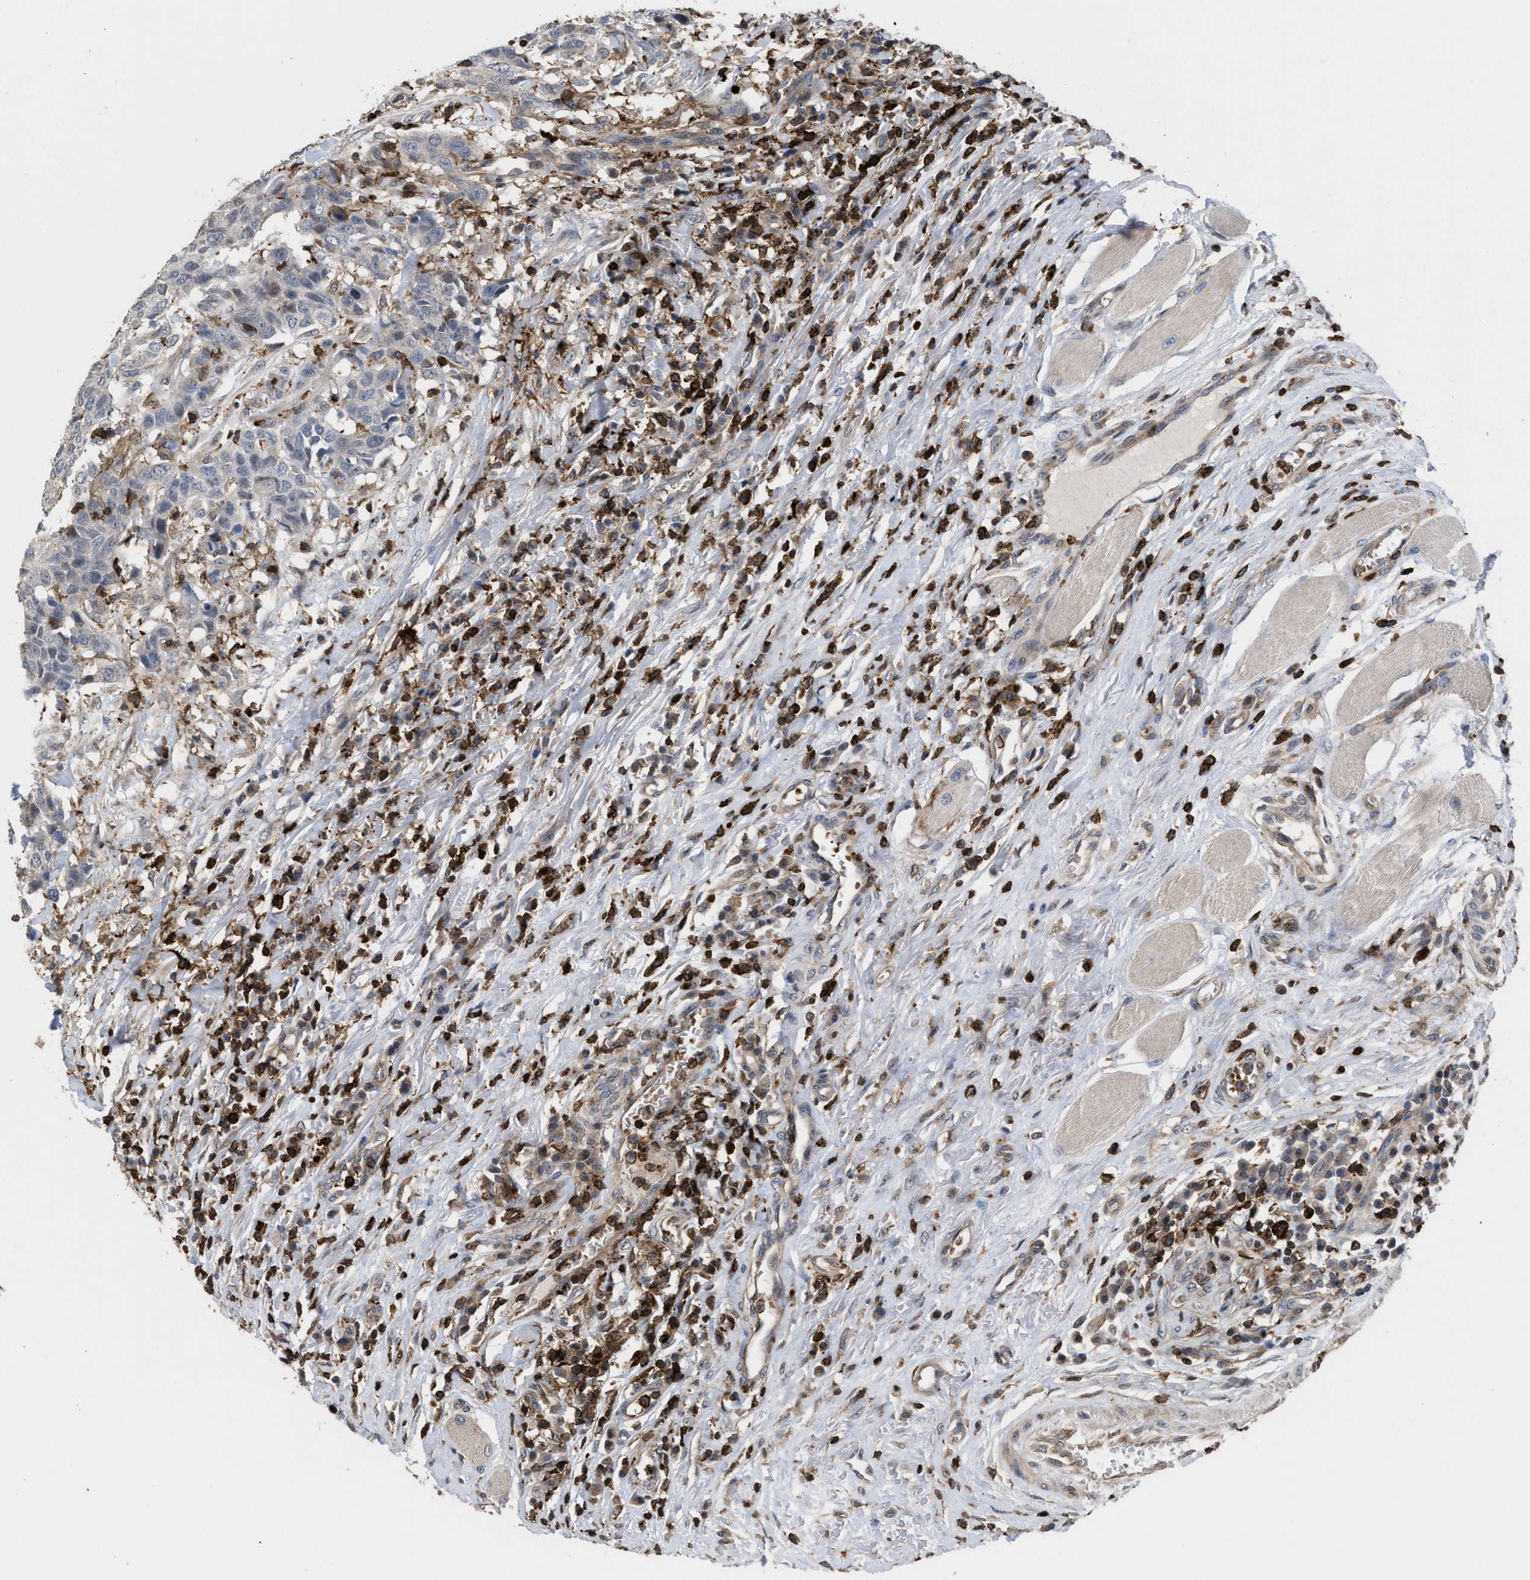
{"staining": {"intensity": "negative", "quantity": "none", "location": "none"}, "tissue": "head and neck cancer", "cell_type": "Tumor cells", "image_type": "cancer", "snomed": [{"axis": "morphology", "description": "Squamous cell carcinoma, NOS"}, {"axis": "topography", "description": "Head-Neck"}], "caption": "High power microscopy micrograph of an IHC micrograph of head and neck cancer, revealing no significant expression in tumor cells.", "gene": "PTPRE", "patient": {"sex": "male", "age": 66}}